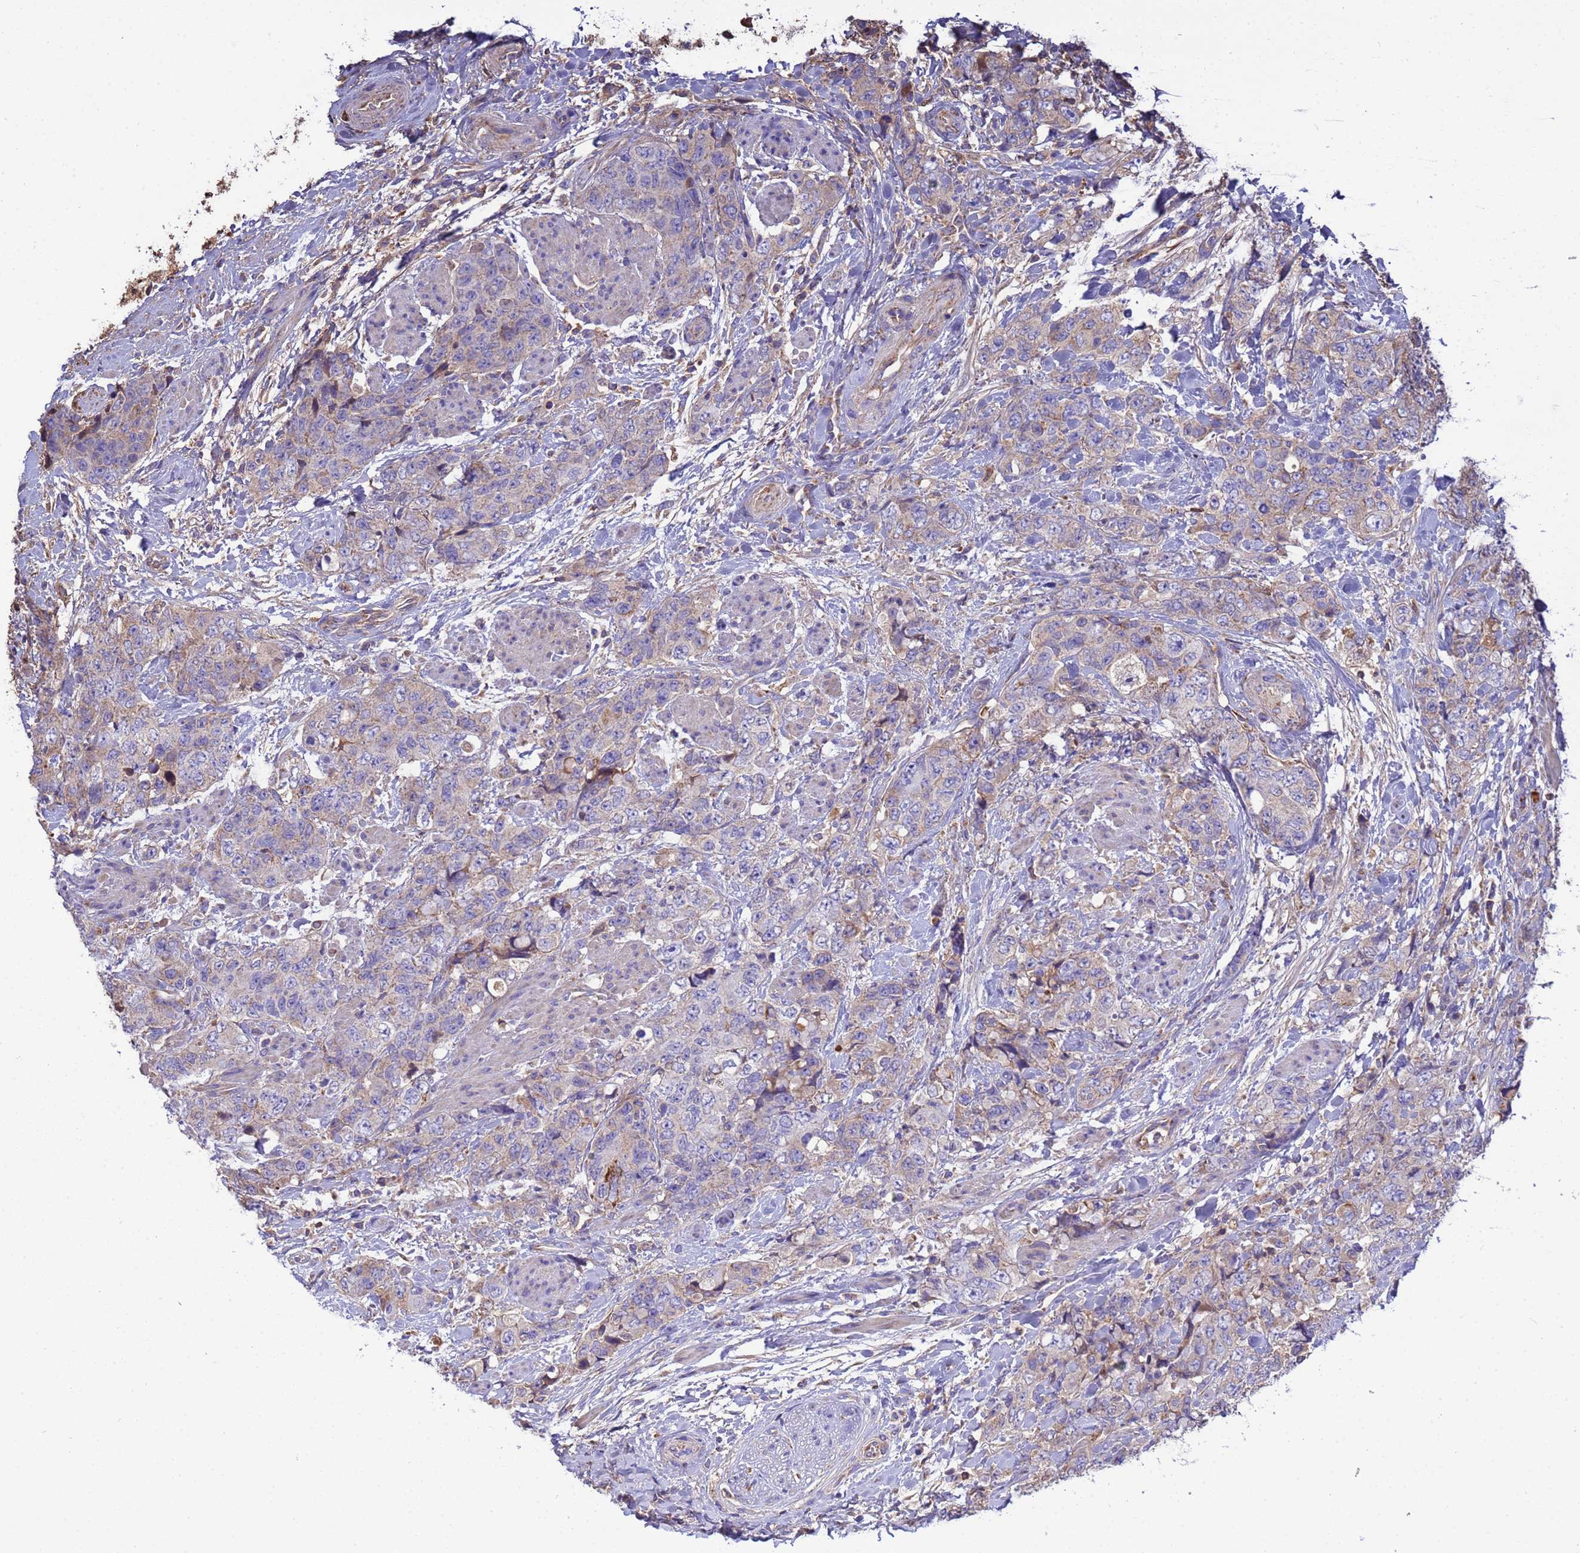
{"staining": {"intensity": "weak", "quantity": "25%-75%", "location": "cytoplasmic/membranous"}, "tissue": "urothelial cancer", "cell_type": "Tumor cells", "image_type": "cancer", "snomed": [{"axis": "morphology", "description": "Urothelial carcinoma, High grade"}, {"axis": "topography", "description": "Urinary bladder"}], "caption": "Urothelial carcinoma (high-grade) was stained to show a protein in brown. There is low levels of weak cytoplasmic/membranous staining in approximately 25%-75% of tumor cells.", "gene": "GLUD1", "patient": {"sex": "female", "age": 78}}